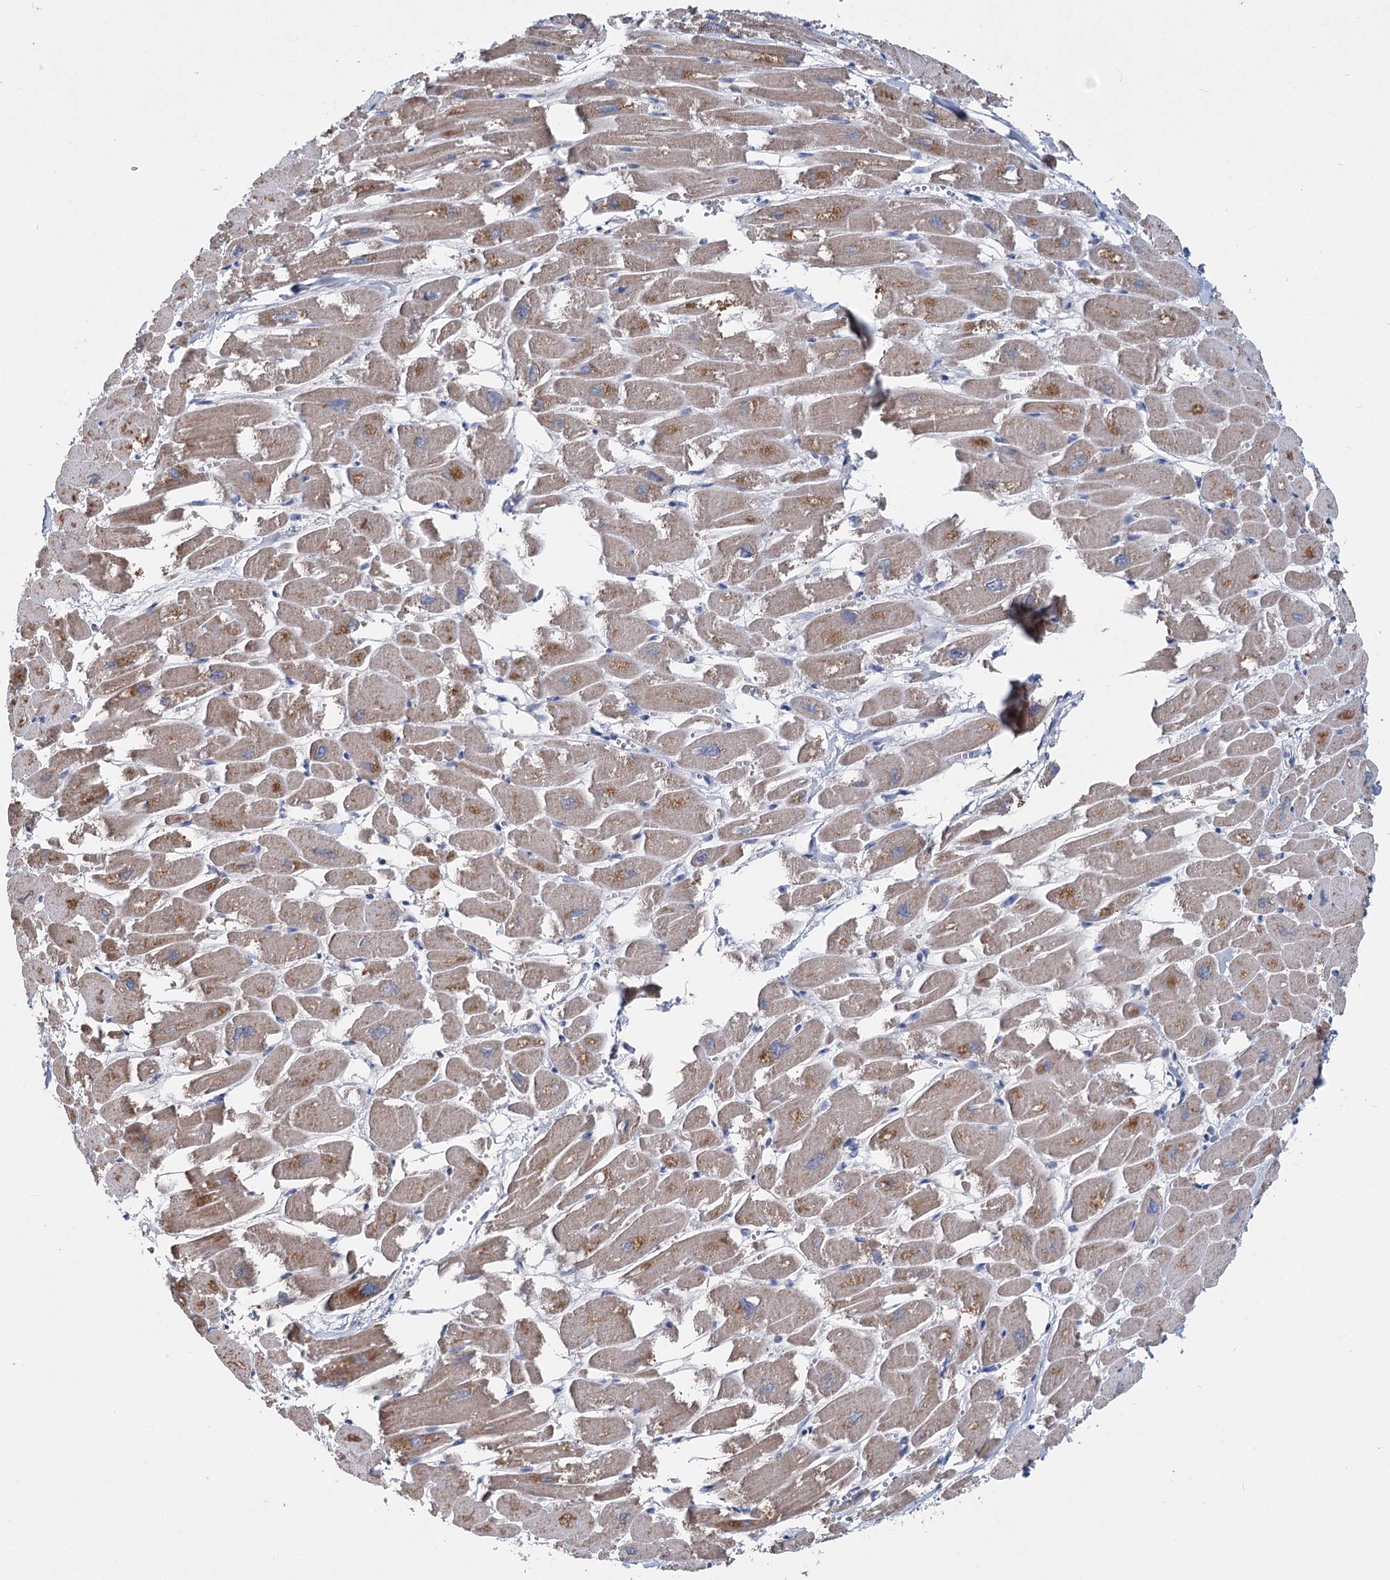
{"staining": {"intensity": "moderate", "quantity": ">75%", "location": "cytoplasmic/membranous"}, "tissue": "heart muscle", "cell_type": "Cardiomyocytes", "image_type": "normal", "snomed": [{"axis": "morphology", "description": "Normal tissue, NOS"}, {"axis": "topography", "description": "Heart"}], "caption": "DAB immunohistochemical staining of unremarkable human heart muscle displays moderate cytoplasmic/membranous protein staining in approximately >75% of cardiomyocytes.", "gene": "ANKRD16", "patient": {"sex": "male", "age": 54}}